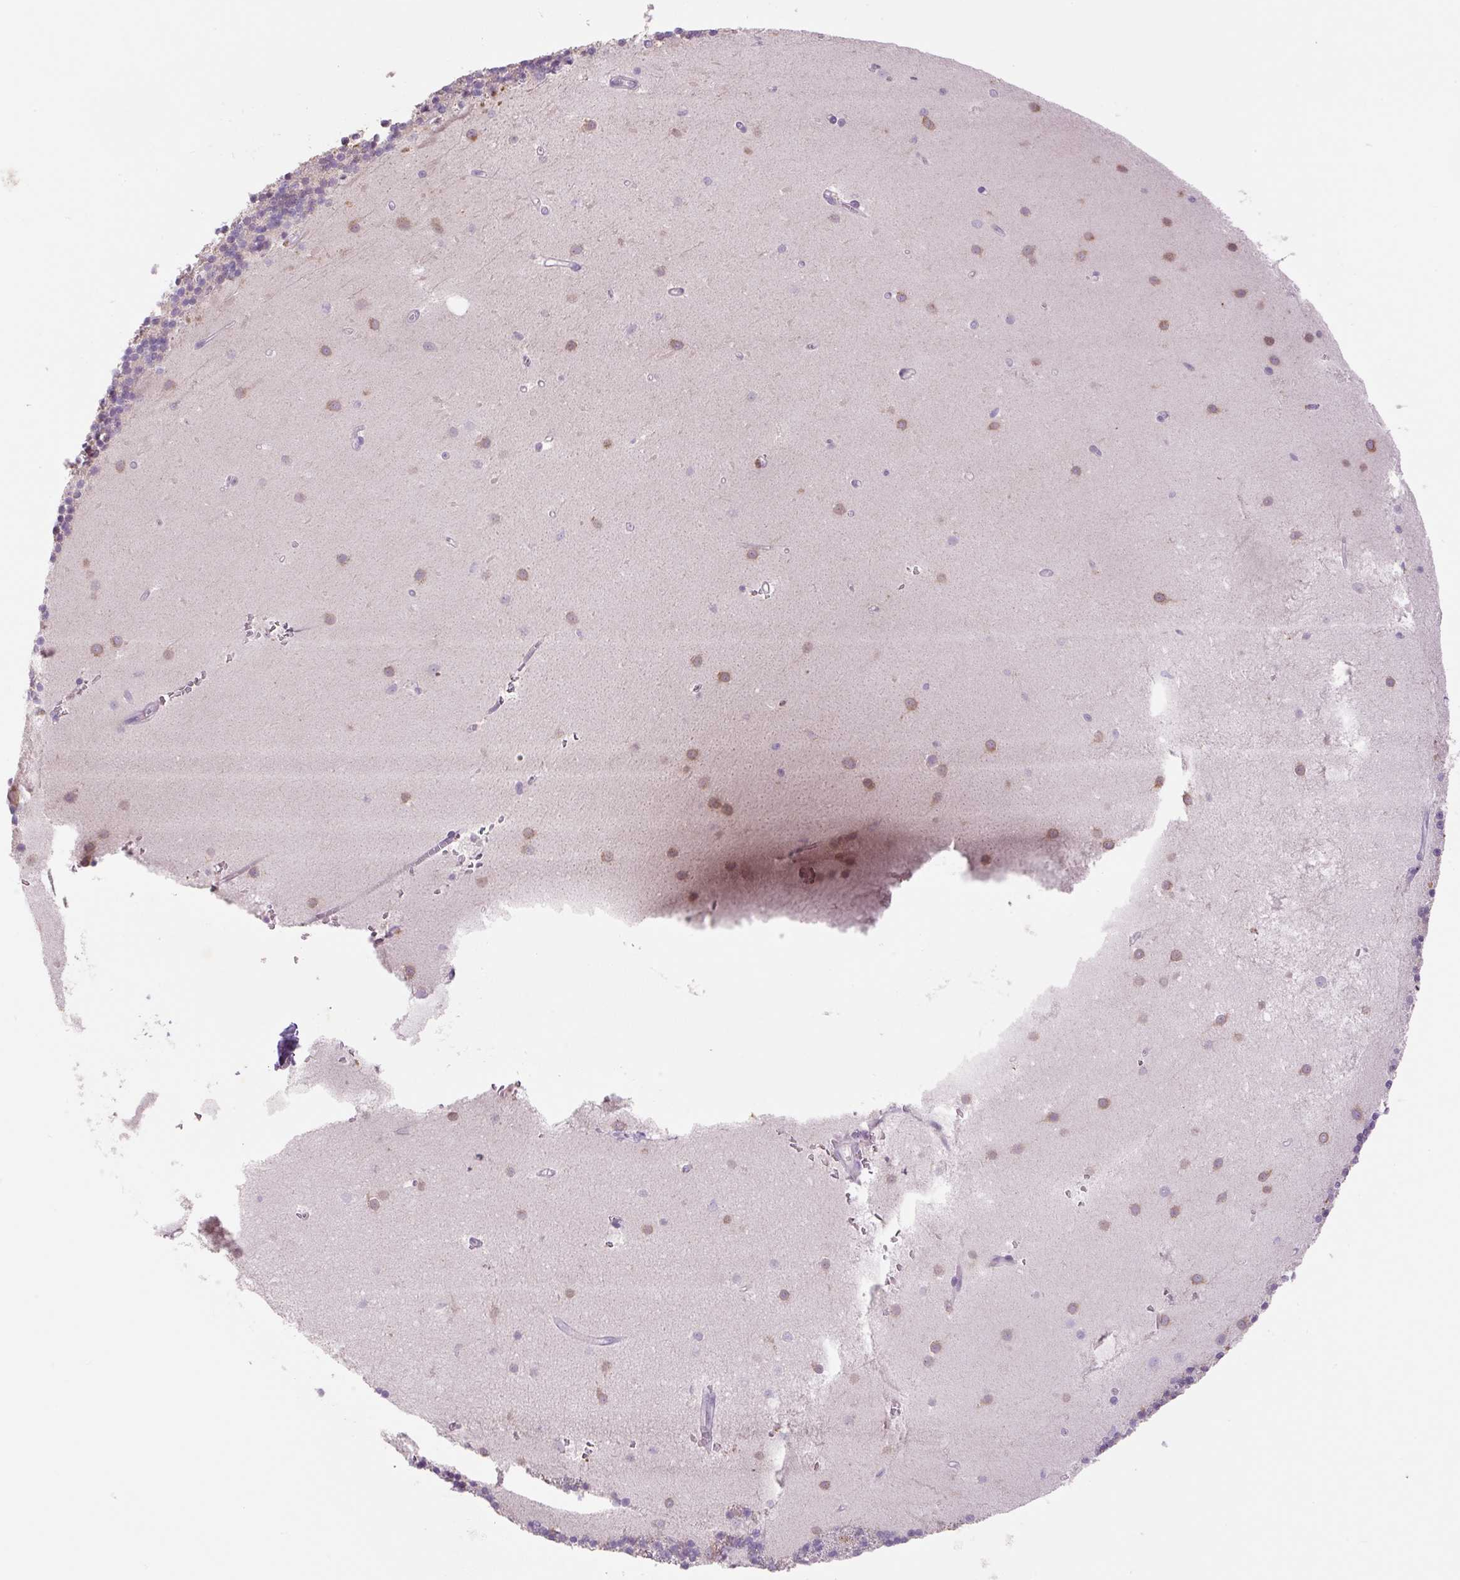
{"staining": {"intensity": "negative", "quantity": "none", "location": "none"}, "tissue": "cerebellum", "cell_type": "Cells in granular layer", "image_type": "normal", "snomed": [{"axis": "morphology", "description": "Normal tissue, NOS"}, {"axis": "topography", "description": "Cerebellum"}], "caption": "Histopathology image shows no significant protein positivity in cells in granular layer of benign cerebellum. (DAB IHC, high magnification).", "gene": "TMEM100", "patient": {"sex": "male", "age": 54}}